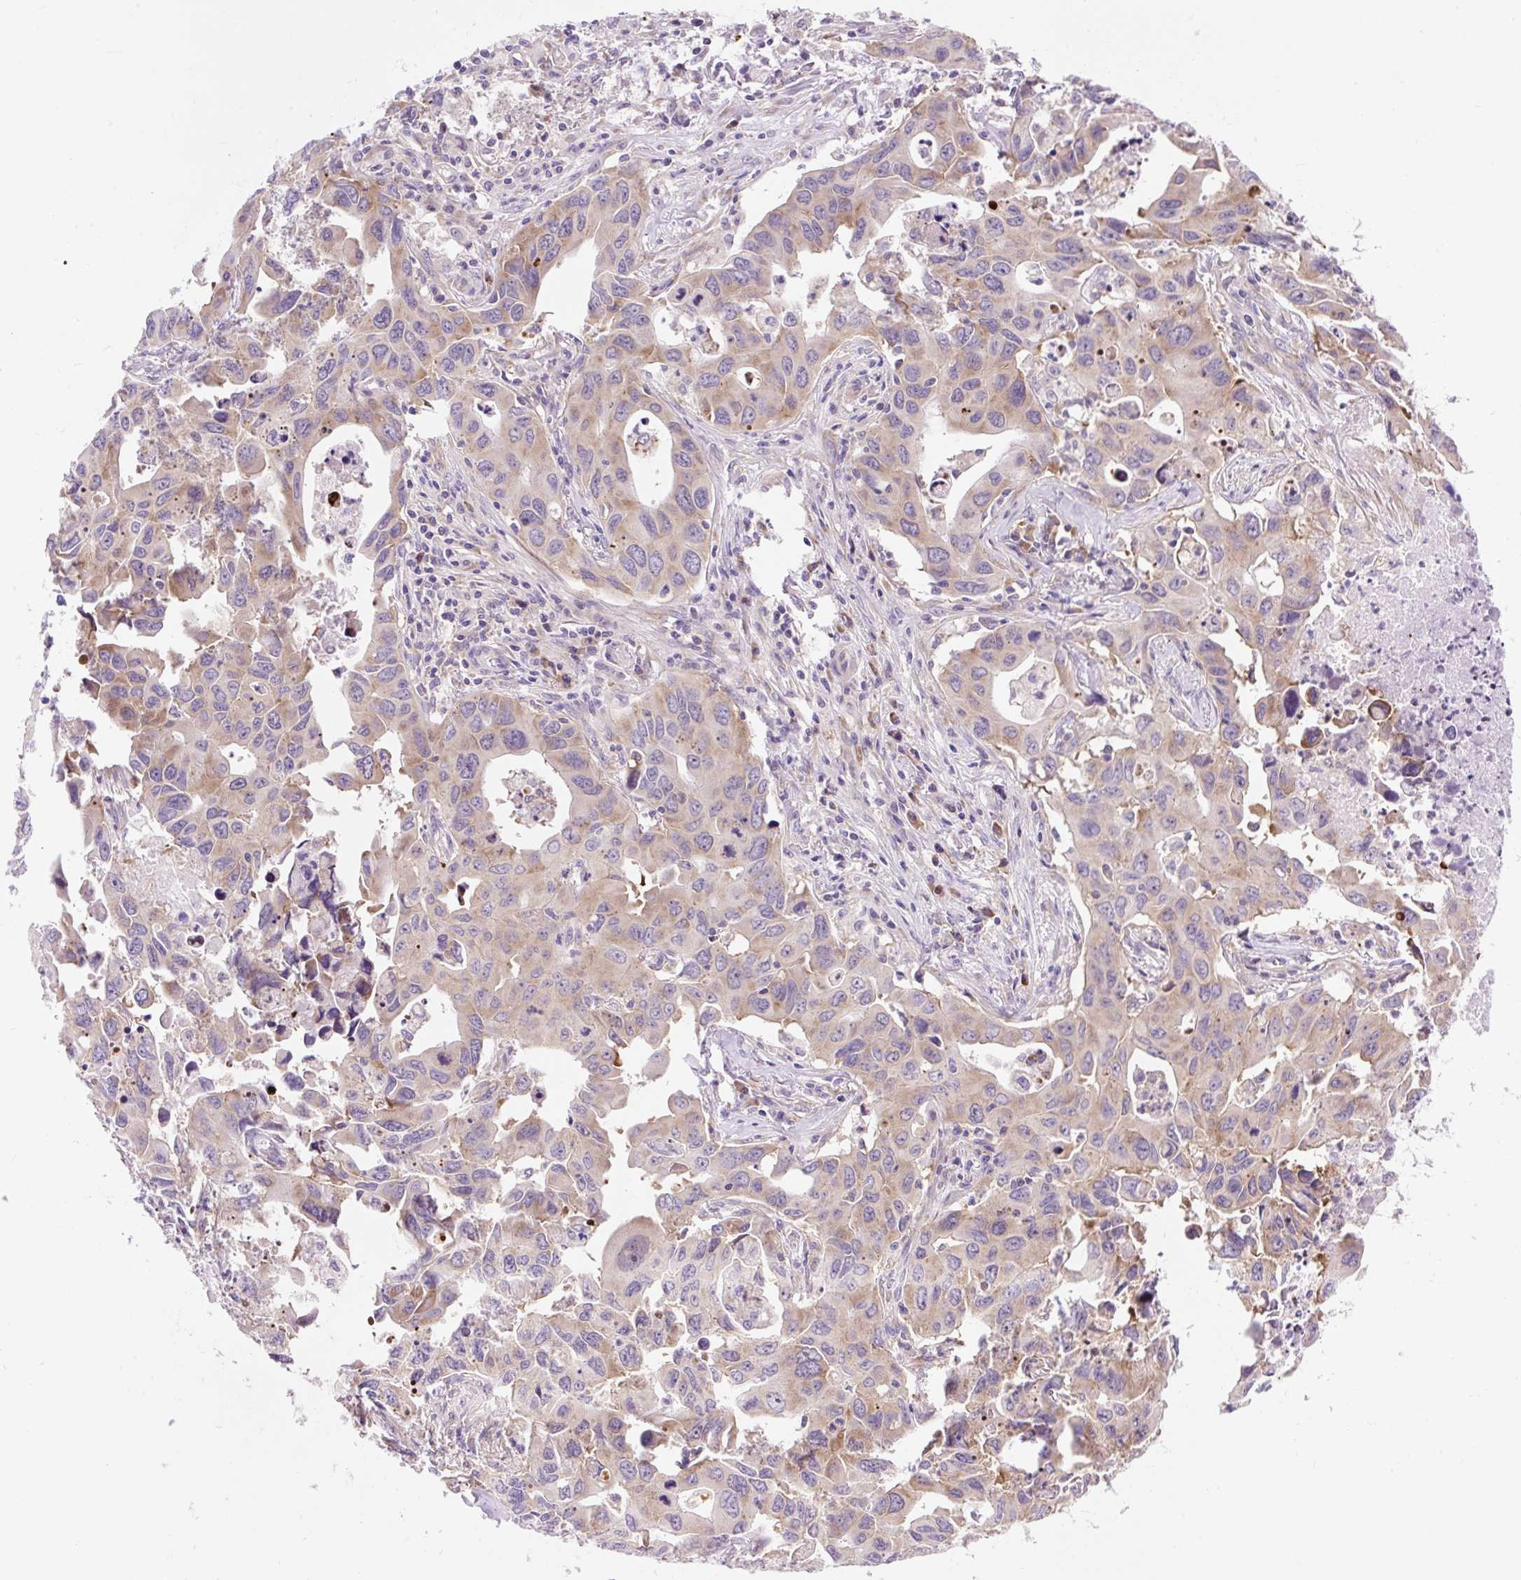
{"staining": {"intensity": "weak", "quantity": "25%-75%", "location": "cytoplasmic/membranous"}, "tissue": "lung cancer", "cell_type": "Tumor cells", "image_type": "cancer", "snomed": [{"axis": "morphology", "description": "Adenocarcinoma, NOS"}, {"axis": "topography", "description": "Lung"}], "caption": "Protein analysis of lung cancer (adenocarcinoma) tissue exhibits weak cytoplasmic/membranous expression in about 25%-75% of tumor cells.", "gene": "GPR45", "patient": {"sex": "male", "age": 64}}